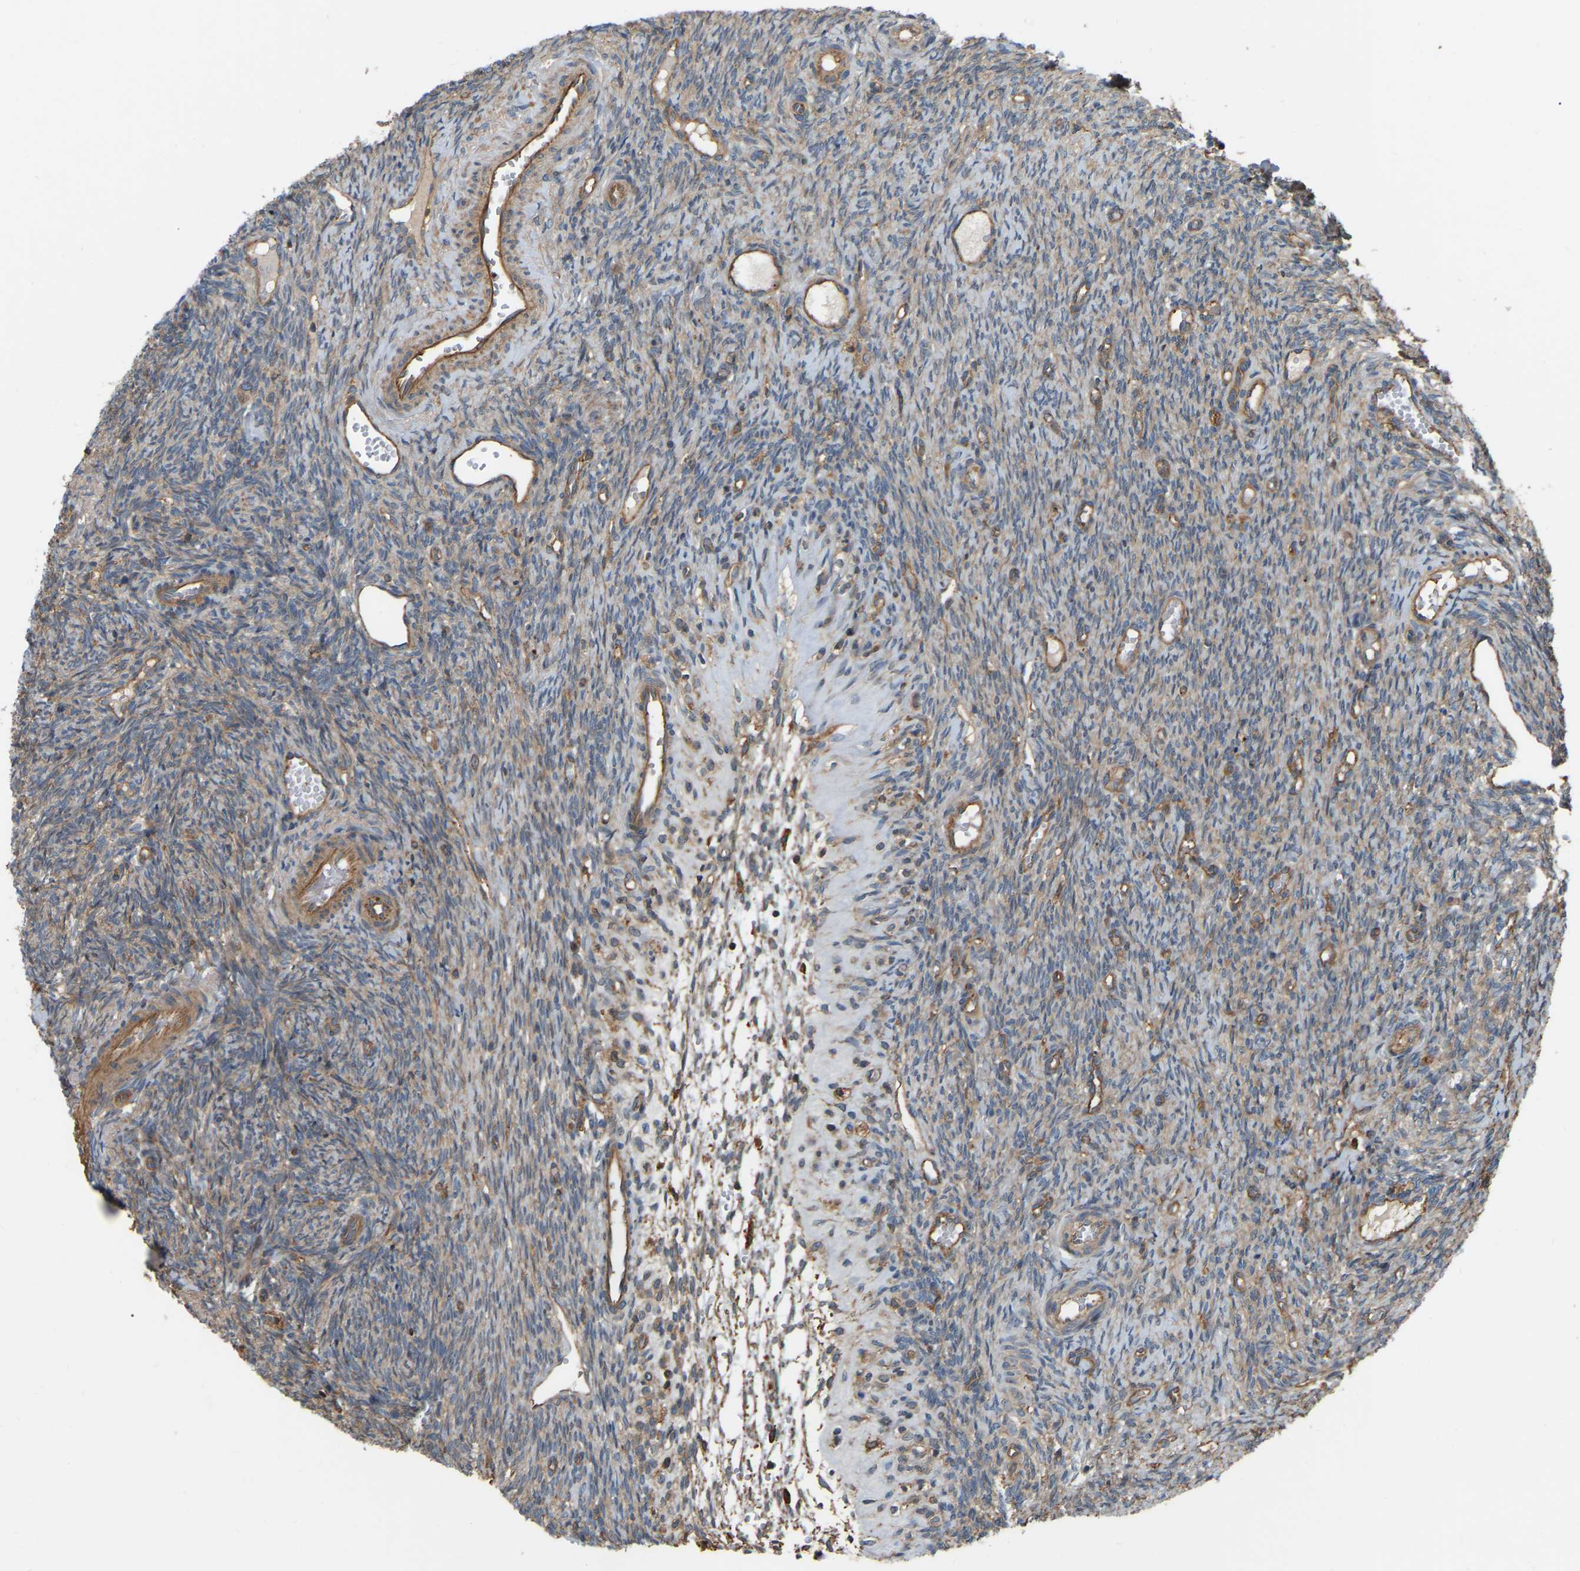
{"staining": {"intensity": "weak", "quantity": ">75%", "location": "cytoplasmic/membranous"}, "tissue": "ovary", "cell_type": "Ovarian stroma cells", "image_type": "normal", "snomed": [{"axis": "morphology", "description": "Normal tissue, NOS"}, {"axis": "topography", "description": "Ovary"}], "caption": "Ovarian stroma cells show weak cytoplasmic/membranous positivity in approximately >75% of cells in normal ovary. Nuclei are stained in blue.", "gene": "SAMD9L", "patient": {"sex": "female", "age": 41}}